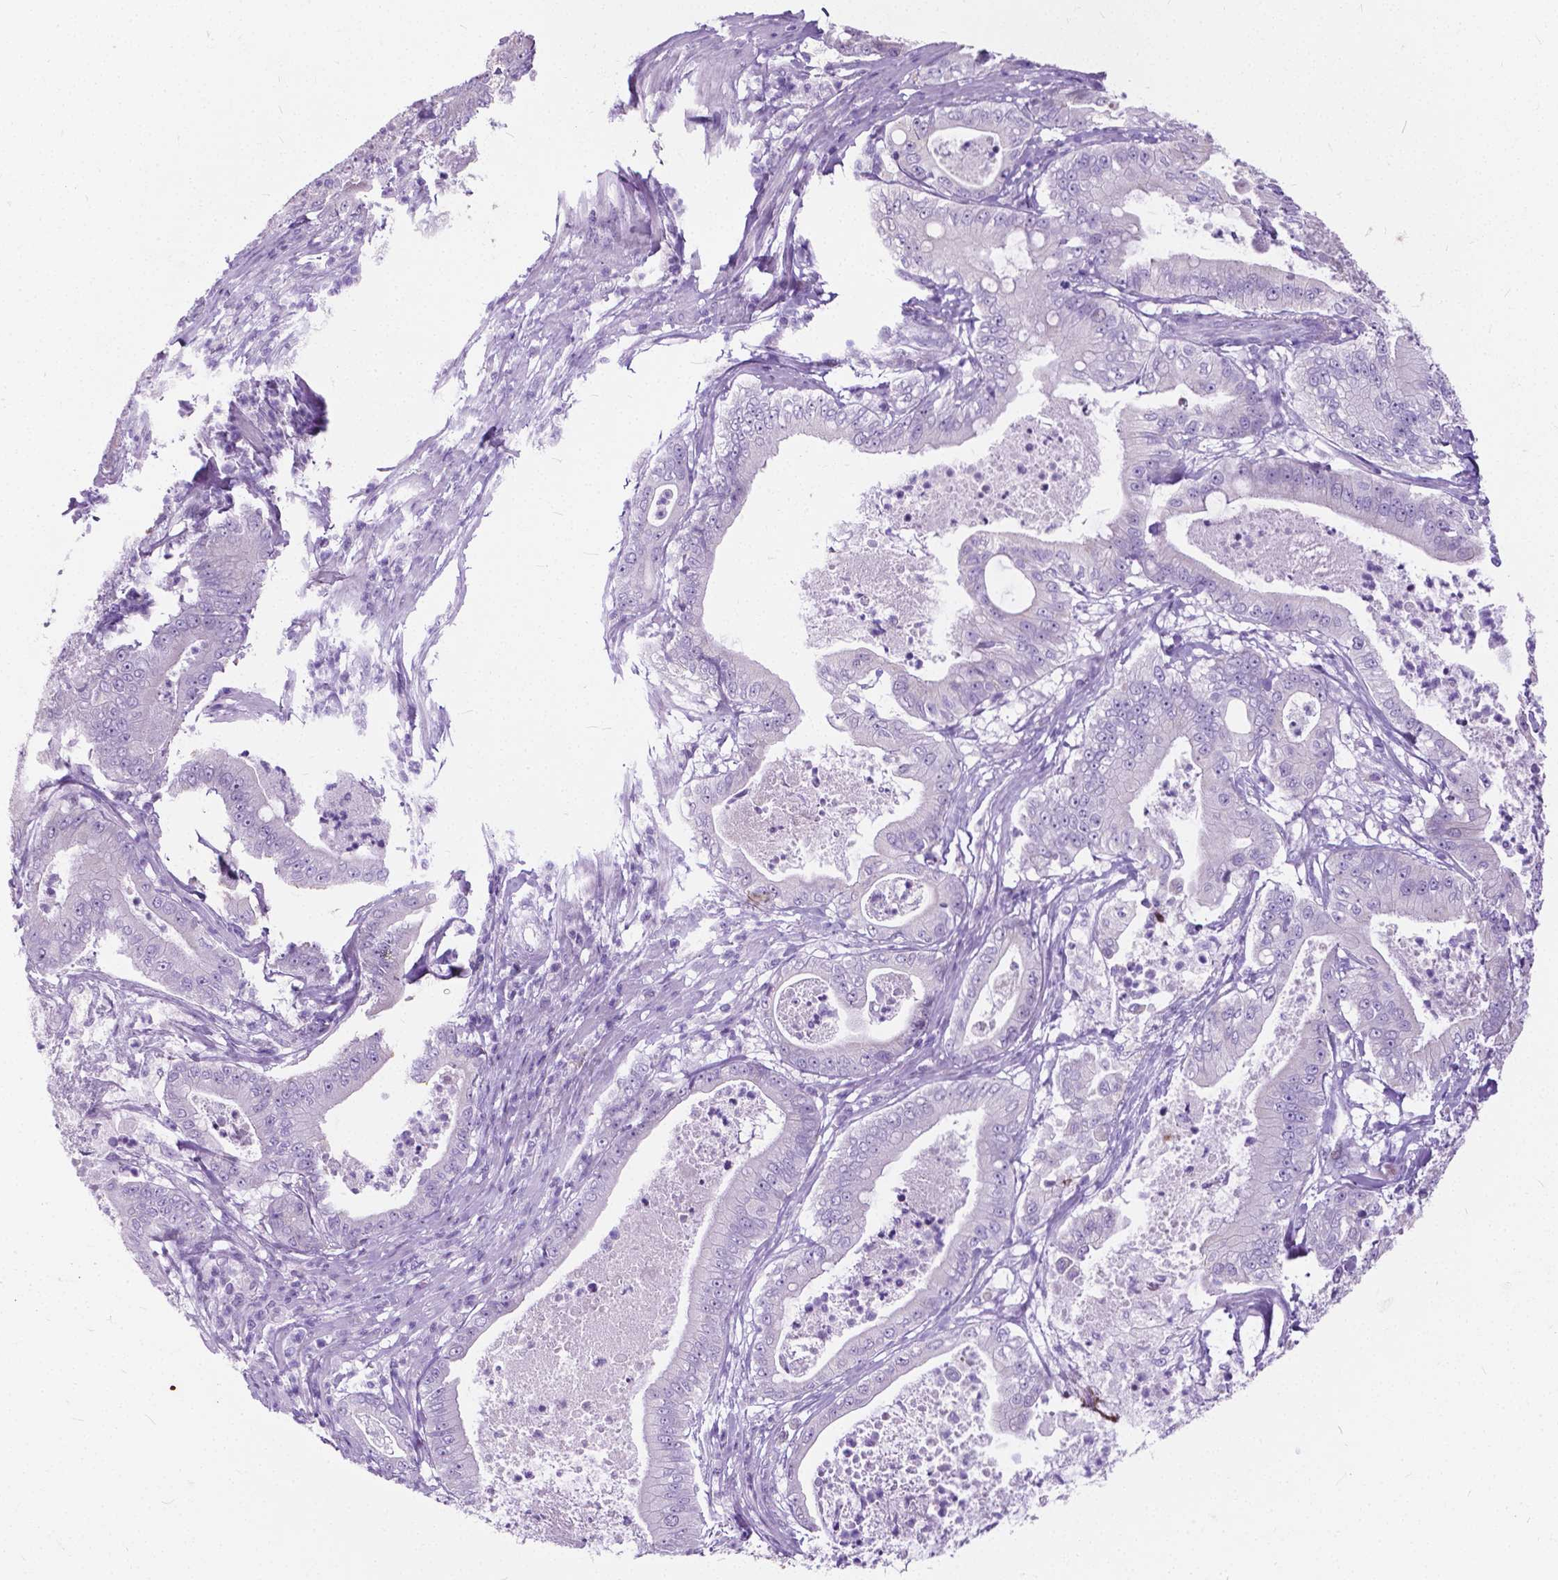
{"staining": {"intensity": "negative", "quantity": "none", "location": "none"}, "tissue": "pancreatic cancer", "cell_type": "Tumor cells", "image_type": "cancer", "snomed": [{"axis": "morphology", "description": "Adenocarcinoma, NOS"}, {"axis": "topography", "description": "Pancreas"}], "caption": "The micrograph exhibits no staining of tumor cells in pancreatic cancer.", "gene": "BSND", "patient": {"sex": "male", "age": 71}}